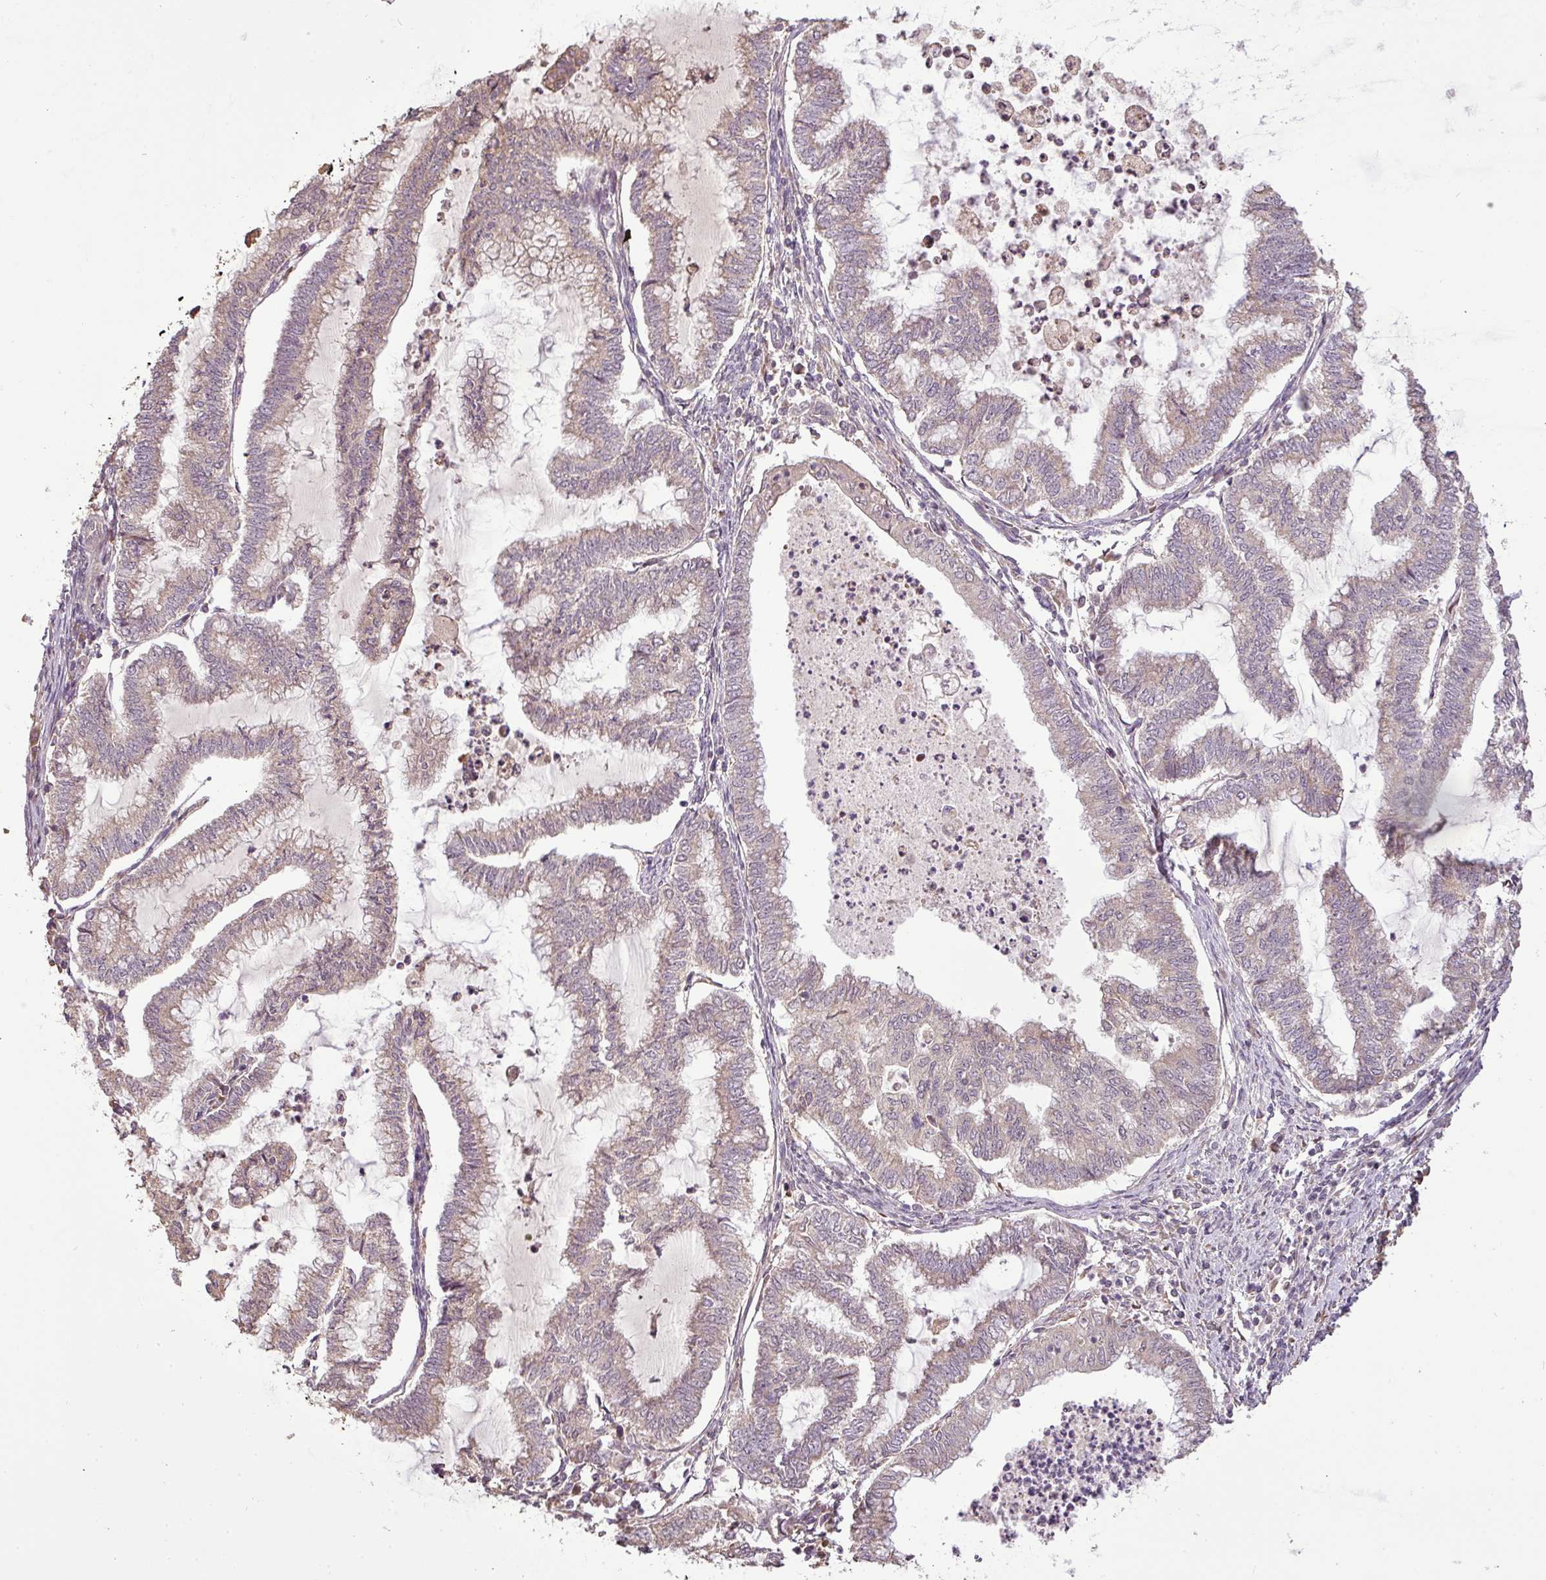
{"staining": {"intensity": "weak", "quantity": "<25%", "location": "cytoplasmic/membranous"}, "tissue": "endometrial cancer", "cell_type": "Tumor cells", "image_type": "cancer", "snomed": [{"axis": "morphology", "description": "Adenocarcinoma, NOS"}, {"axis": "topography", "description": "Endometrium"}], "caption": "High magnification brightfield microscopy of endometrial cancer (adenocarcinoma) stained with DAB (brown) and counterstained with hematoxylin (blue): tumor cells show no significant staining. (DAB (3,3'-diaminobenzidine) IHC, high magnification).", "gene": "FAIM", "patient": {"sex": "female", "age": 79}}